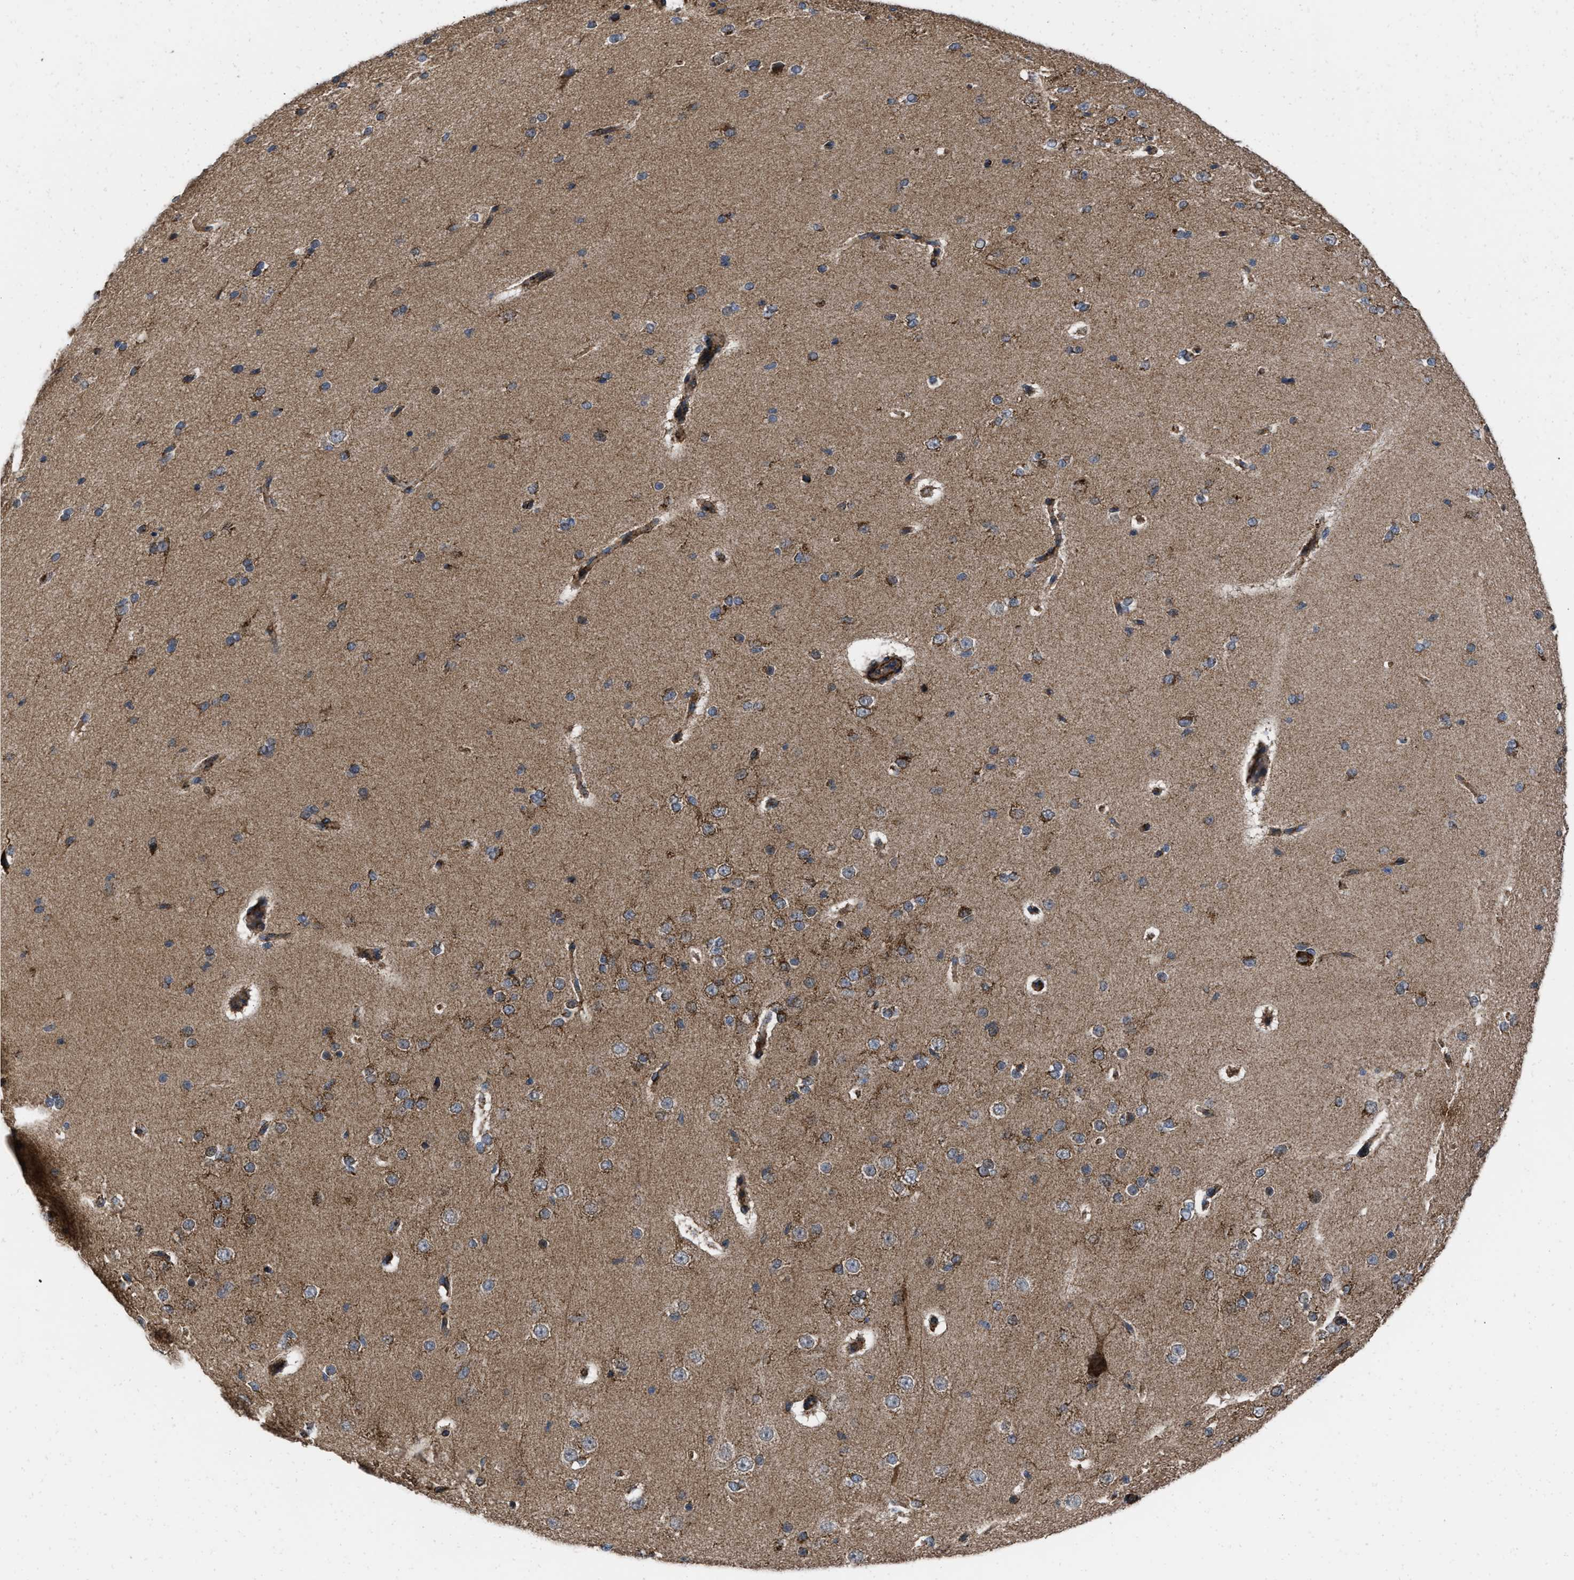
{"staining": {"intensity": "strong", "quantity": ">75%", "location": "cytoplasmic/membranous"}, "tissue": "cerebral cortex", "cell_type": "Endothelial cells", "image_type": "normal", "snomed": [{"axis": "morphology", "description": "Normal tissue, NOS"}, {"axis": "morphology", "description": "Developmental malformation"}, {"axis": "topography", "description": "Cerebral cortex"}], "caption": "Cerebral cortex stained with DAB immunohistochemistry (IHC) exhibits high levels of strong cytoplasmic/membranous staining in about >75% of endothelial cells. The protein of interest is shown in brown color, while the nuclei are stained blue.", "gene": "AKAP1", "patient": {"sex": "female", "age": 30}}